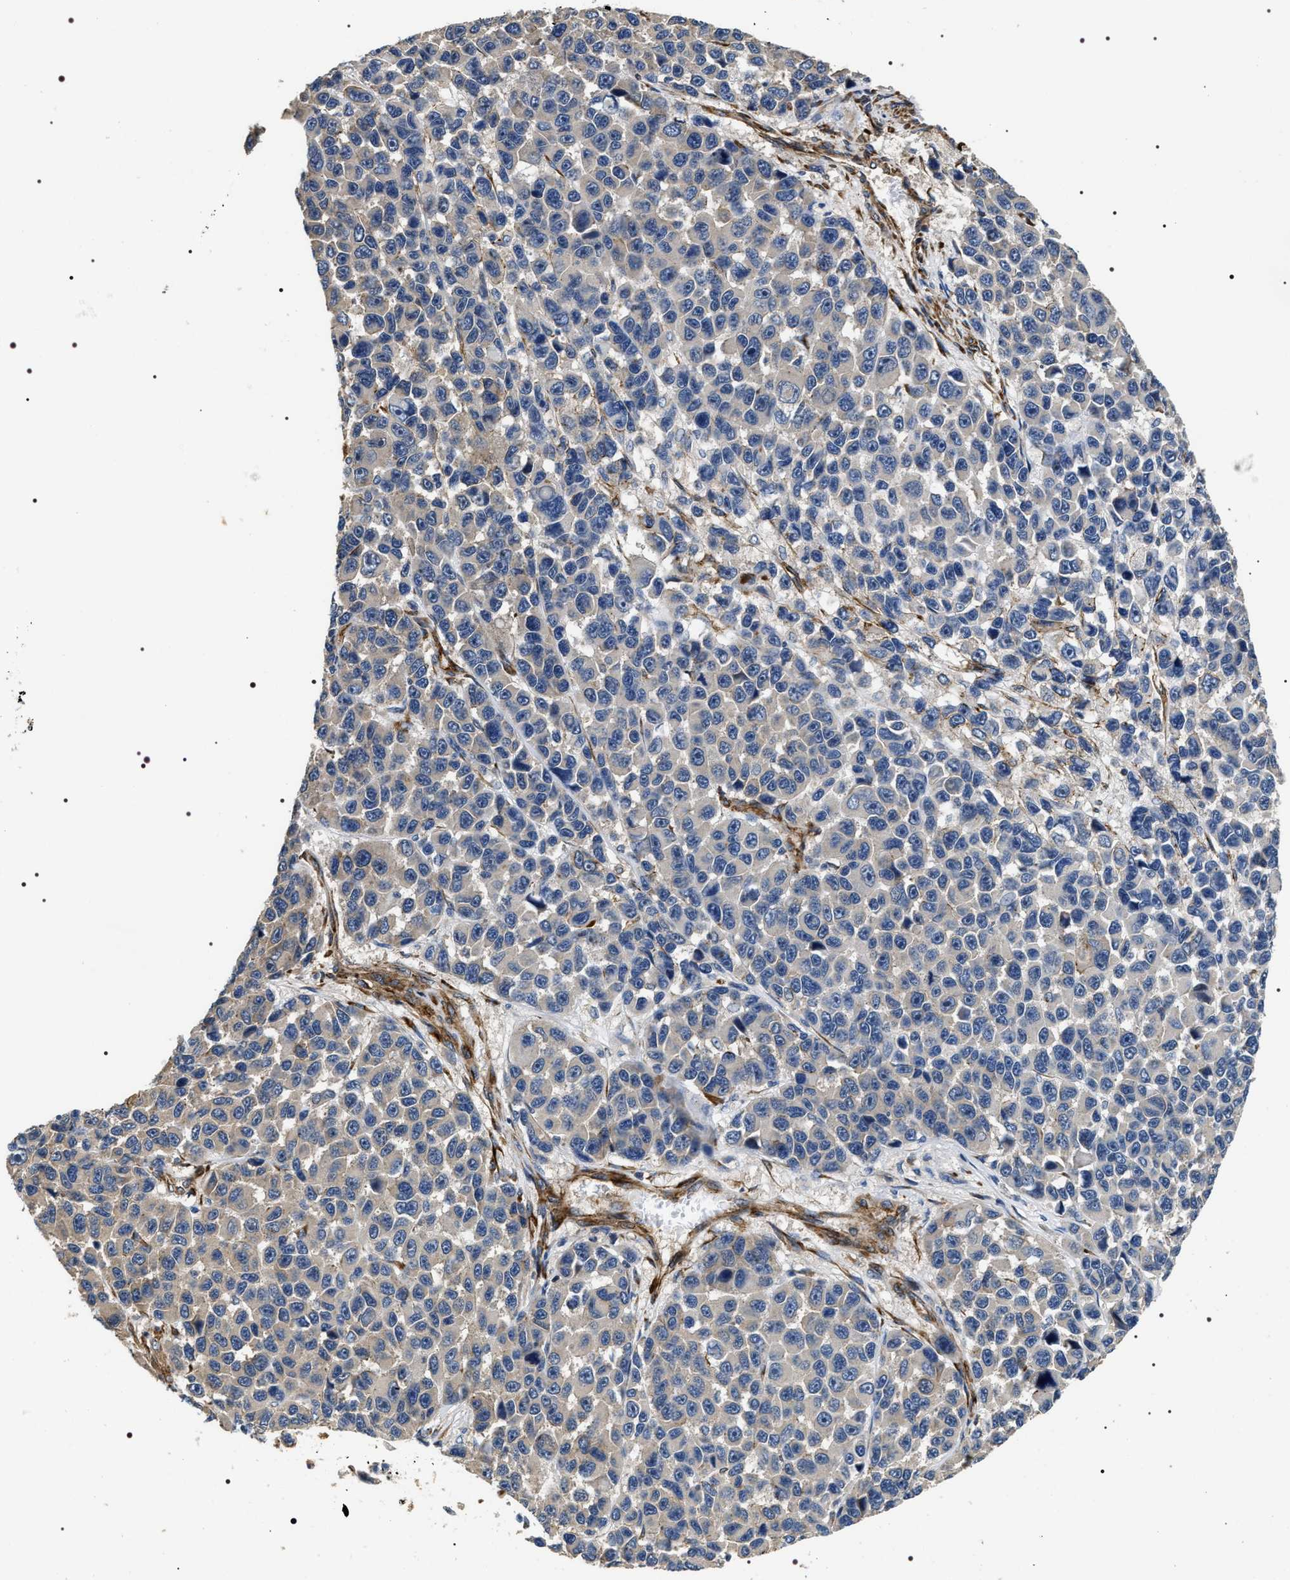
{"staining": {"intensity": "negative", "quantity": "none", "location": "none"}, "tissue": "melanoma", "cell_type": "Tumor cells", "image_type": "cancer", "snomed": [{"axis": "morphology", "description": "Malignant melanoma, NOS"}, {"axis": "topography", "description": "Skin"}], "caption": "There is no significant staining in tumor cells of malignant melanoma. Nuclei are stained in blue.", "gene": "ZC3HAV1L", "patient": {"sex": "male", "age": 53}}